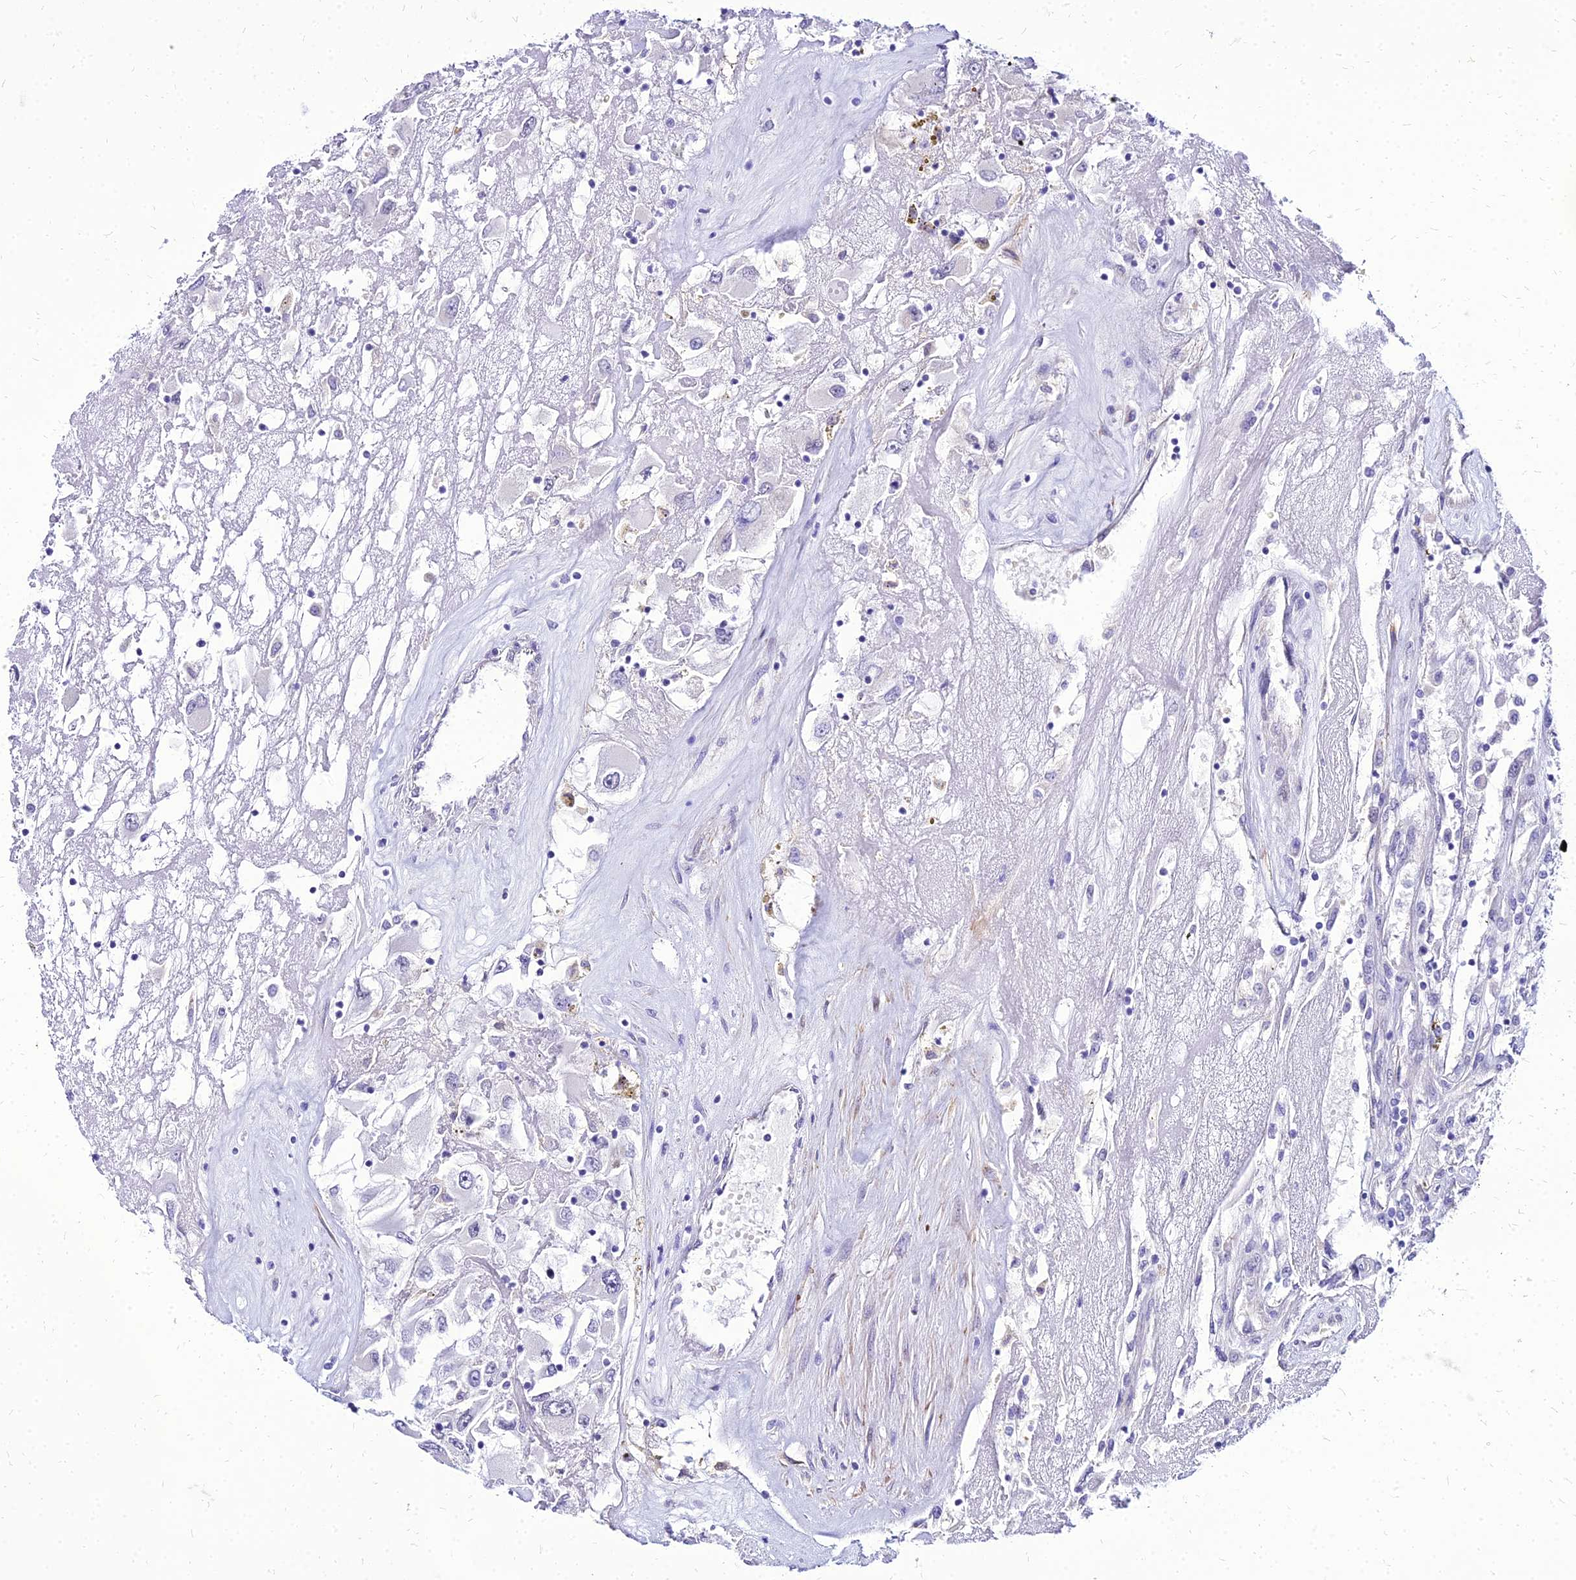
{"staining": {"intensity": "negative", "quantity": "none", "location": "none"}, "tissue": "renal cancer", "cell_type": "Tumor cells", "image_type": "cancer", "snomed": [{"axis": "morphology", "description": "Adenocarcinoma, NOS"}, {"axis": "topography", "description": "Kidney"}], "caption": "Tumor cells are negative for protein expression in human renal adenocarcinoma. (DAB (3,3'-diaminobenzidine) immunohistochemistry (IHC) visualized using brightfield microscopy, high magnification).", "gene": "YEATS2", "patient": {"sex": "female", "age": 52}}